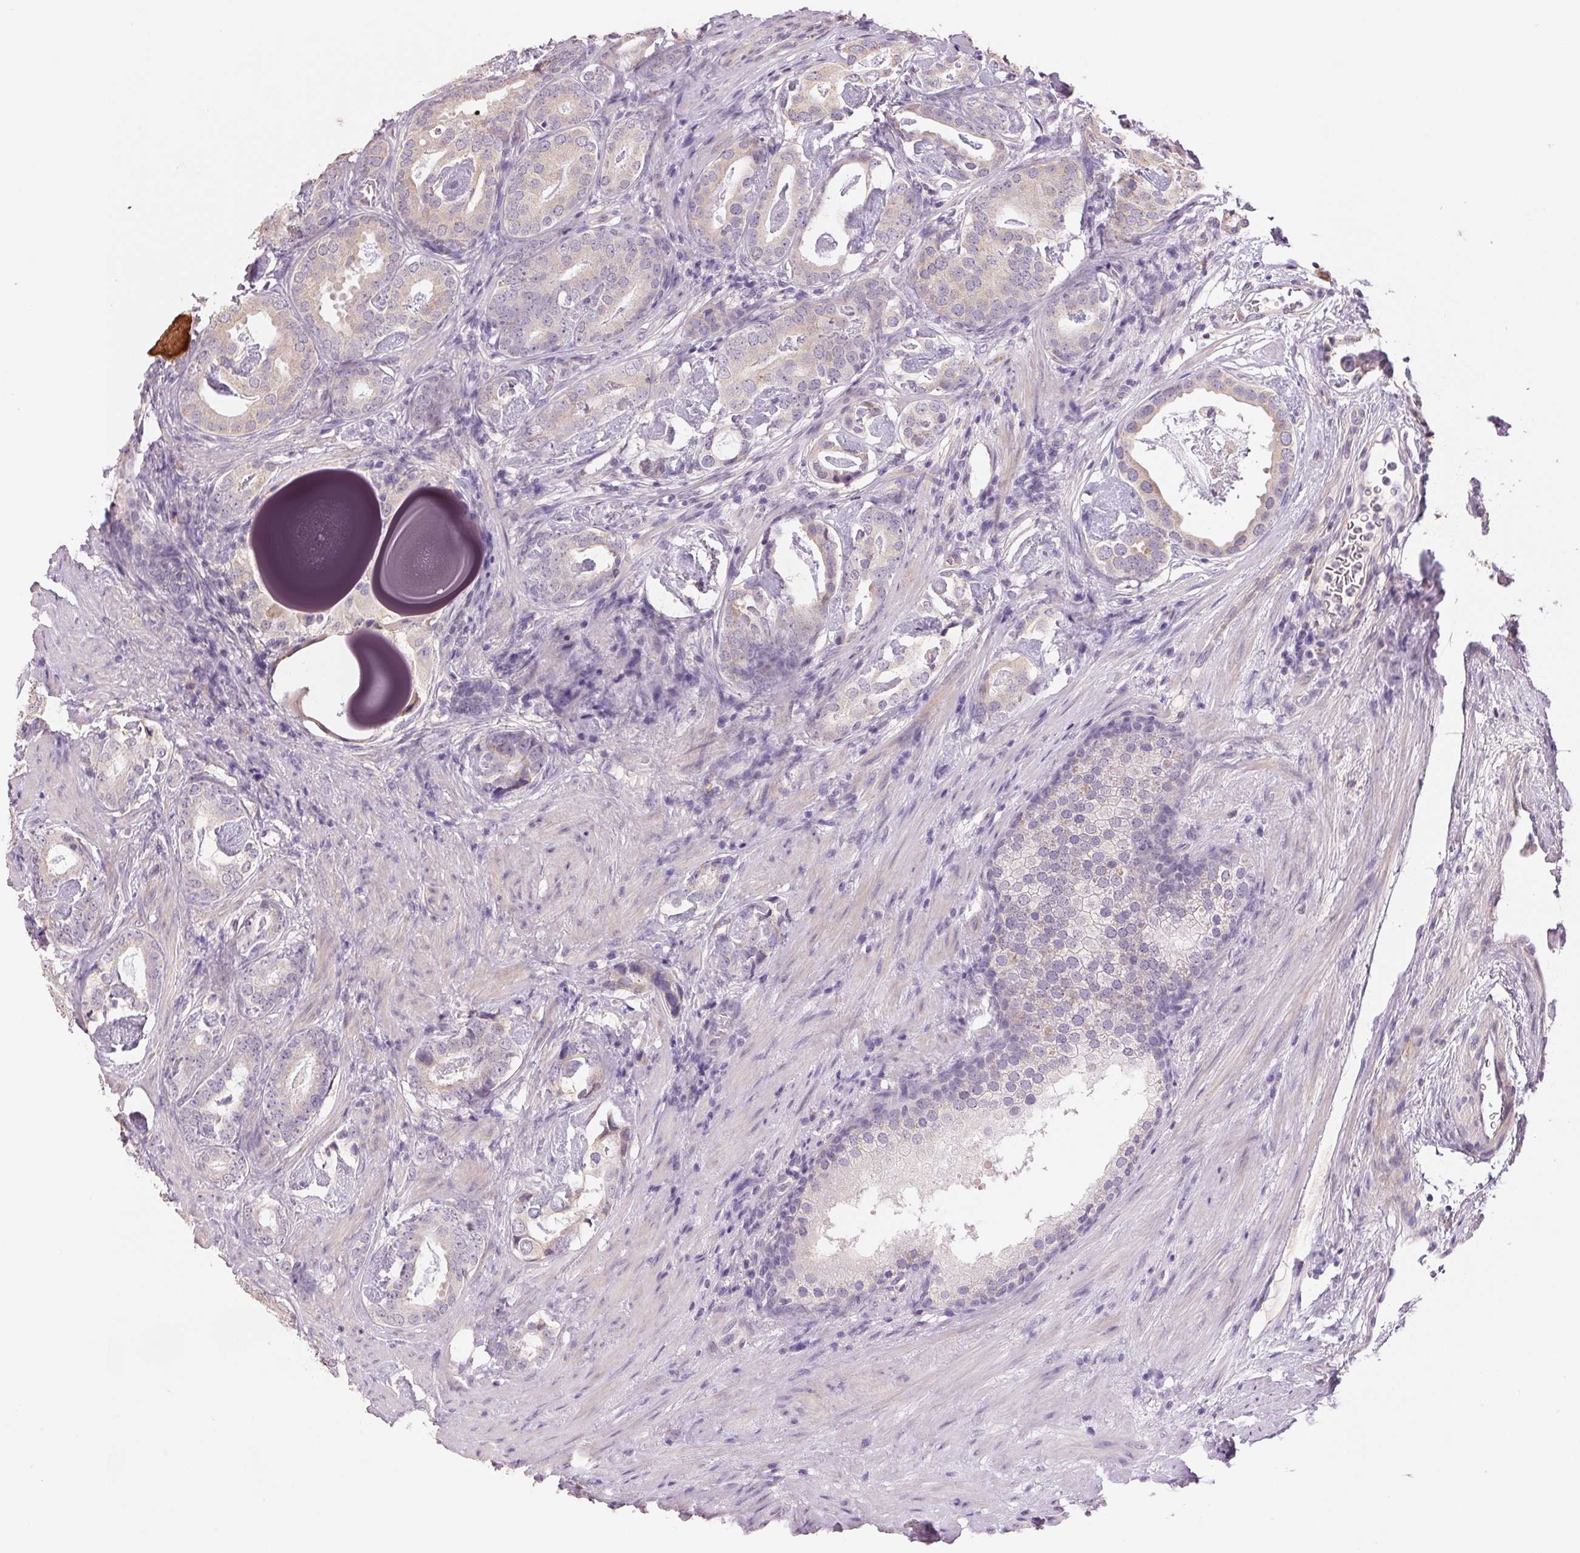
{"staining": {"intensity": "weak", "quantity": "<25%", "location": "cytoplasmic/membranous"}, "tissue": "prostate cancer", "cell_type": "Tumor cells", "image_type": "cancer", "snomed": [{"axis": "morphology", "description": "Adenocarcinoma, Low grade"}, {"axis": "topography", "description": "Prostate and seminal vesicle, NOS"}], "caption": "This is an IHC image of human prostate cancer (adenocarcinoma (low-grade)). There is no expression in tumor cells.", "gene": "LYZL6", "patient": {"sex": "male", "age": 71}}